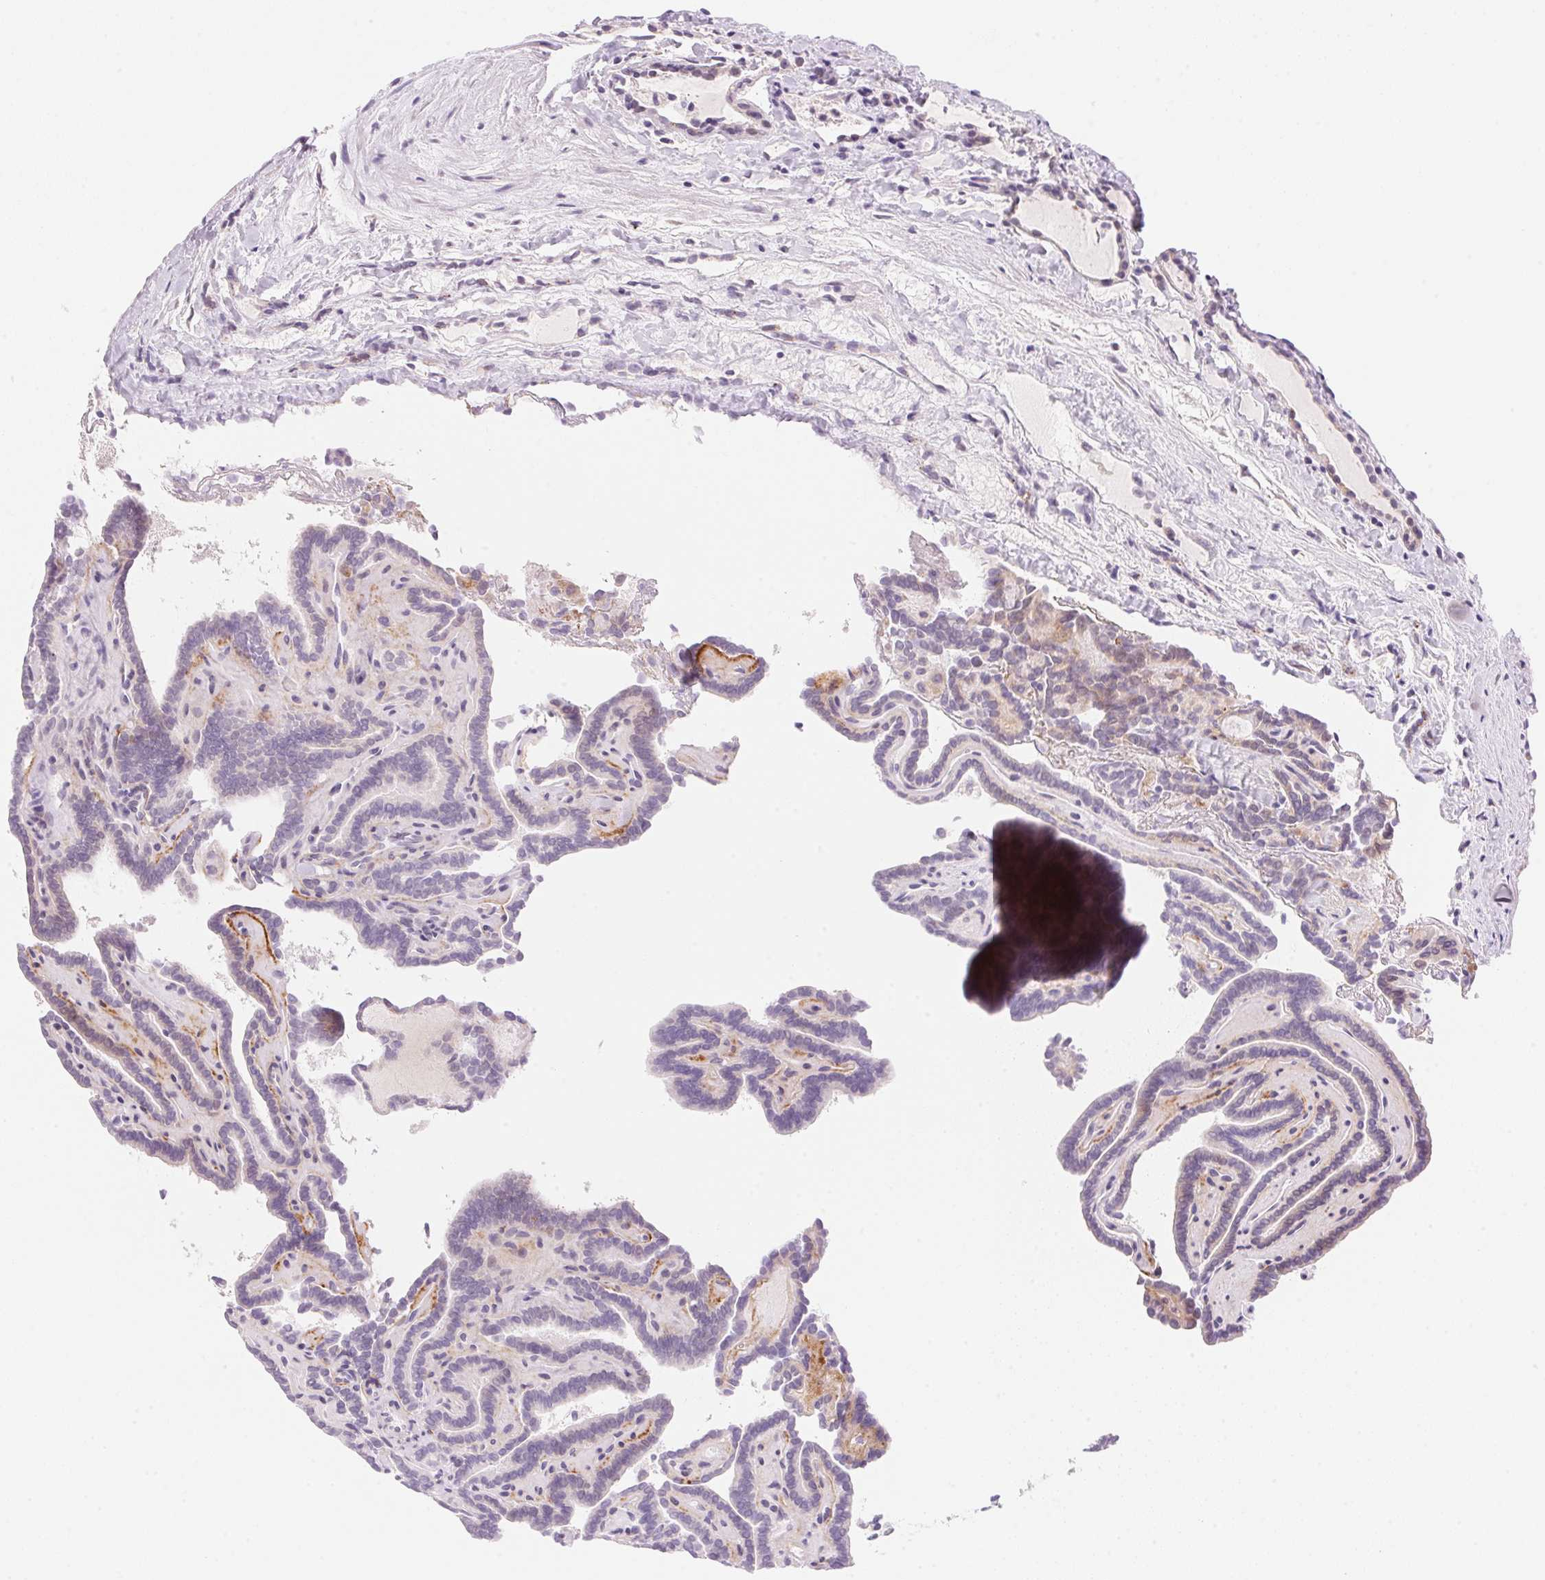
{"staining": {"intensity": "negative", "quantity": "none", "location": "none"}, "tissue": "thyroid cancer", "cell_type": "Tumor cells", "image_type": "cancer", "snomed": [{"axis": "morphology", "description": "Papillary adenocarcinoma, NOS"}, {"axis": "topography", "description": "Thyroid gland"}], "caption": "Immunohistochemical staining of human thyroid papillary adenocarcinoma shows no significant staining in tumor cells. (Brightfield microscopy of DAB (3,3'-diaminobenzidine) immunohistochemistry (IHC) at high magnification).", "gene": "TEKT1", "patient": {"sex": "female", "age": 21}}